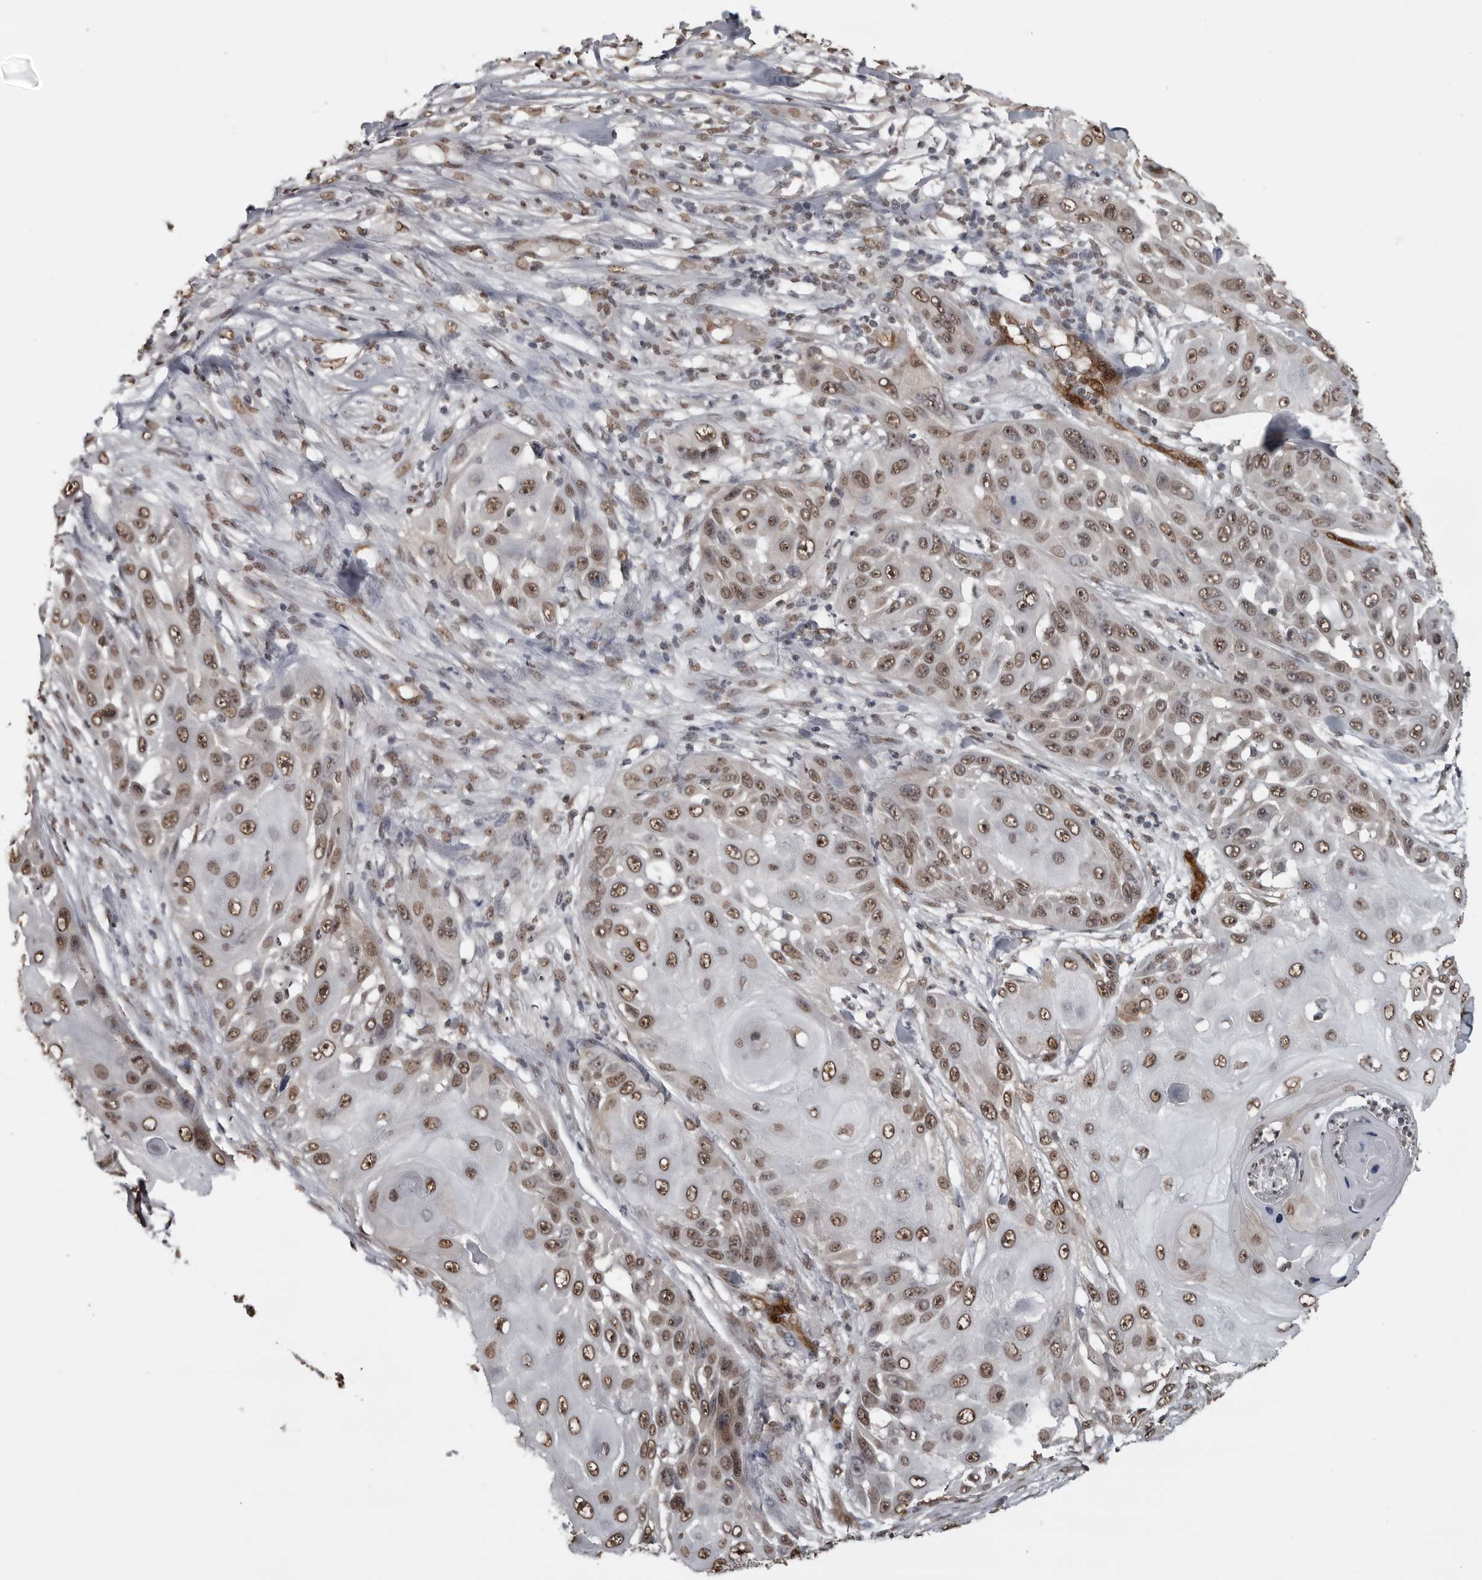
{"staining": {"intensity": "moderate", "quantity": ">75%", "location": "nuclear"}, "tissue": "skin cancer", "cell_type": "Tumor cells", "image_type": "cancer", "snomed": [{"axis": "morphology", "description": "Squamous cell carcinoma, NOS"}, {"axis": "topography", "description": "Skin"}], "caption": "Brown immunohistochemical staining in human skin squamous cell carcinoma demonstrates moderate nuclear staining in approximately >75% of tumor cells.", "gene": "SMAD2", "patient": {"sex": "female", "age": 44}}